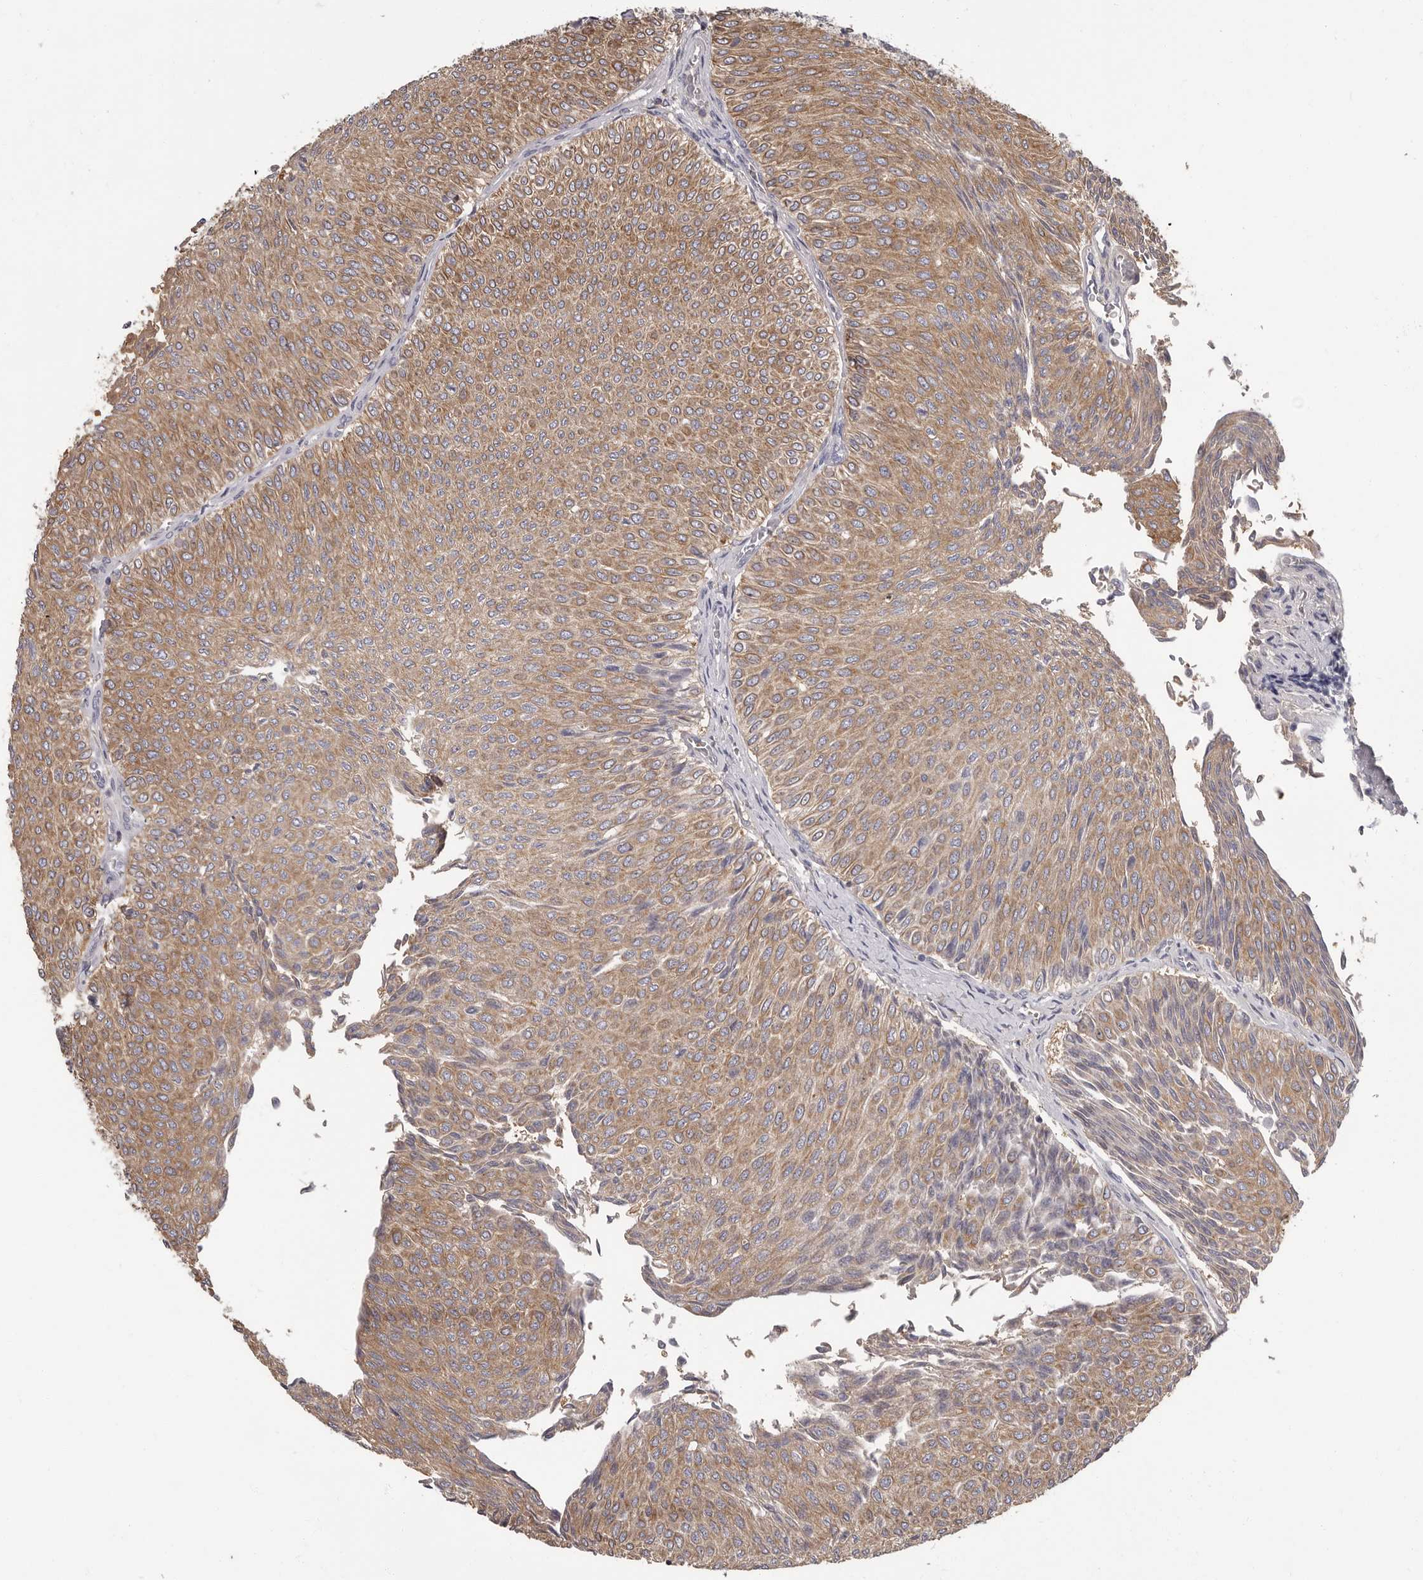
{"staining": {"intensity": "moderate", "quantity": ">75%", "location": "cytoplasmic/membranous"}, "tissue": "urothelial cancer", "cell_type": "Tumor cells", "image_type": "cancer", "snomed": [{"axis": "morphology", "description": "Urothelial carcinoma, Low grade"}, {"axis": "topography", "description": "Urinary bladder"}], "caption": "Urothelial cancer tissue shows moderate cytoplasmic/membranous positivity in about >75% of tumor cells, visualized by immunohistochemistry.", "gene": "APEH", "patient": {"sex": "male", "age": 78}}